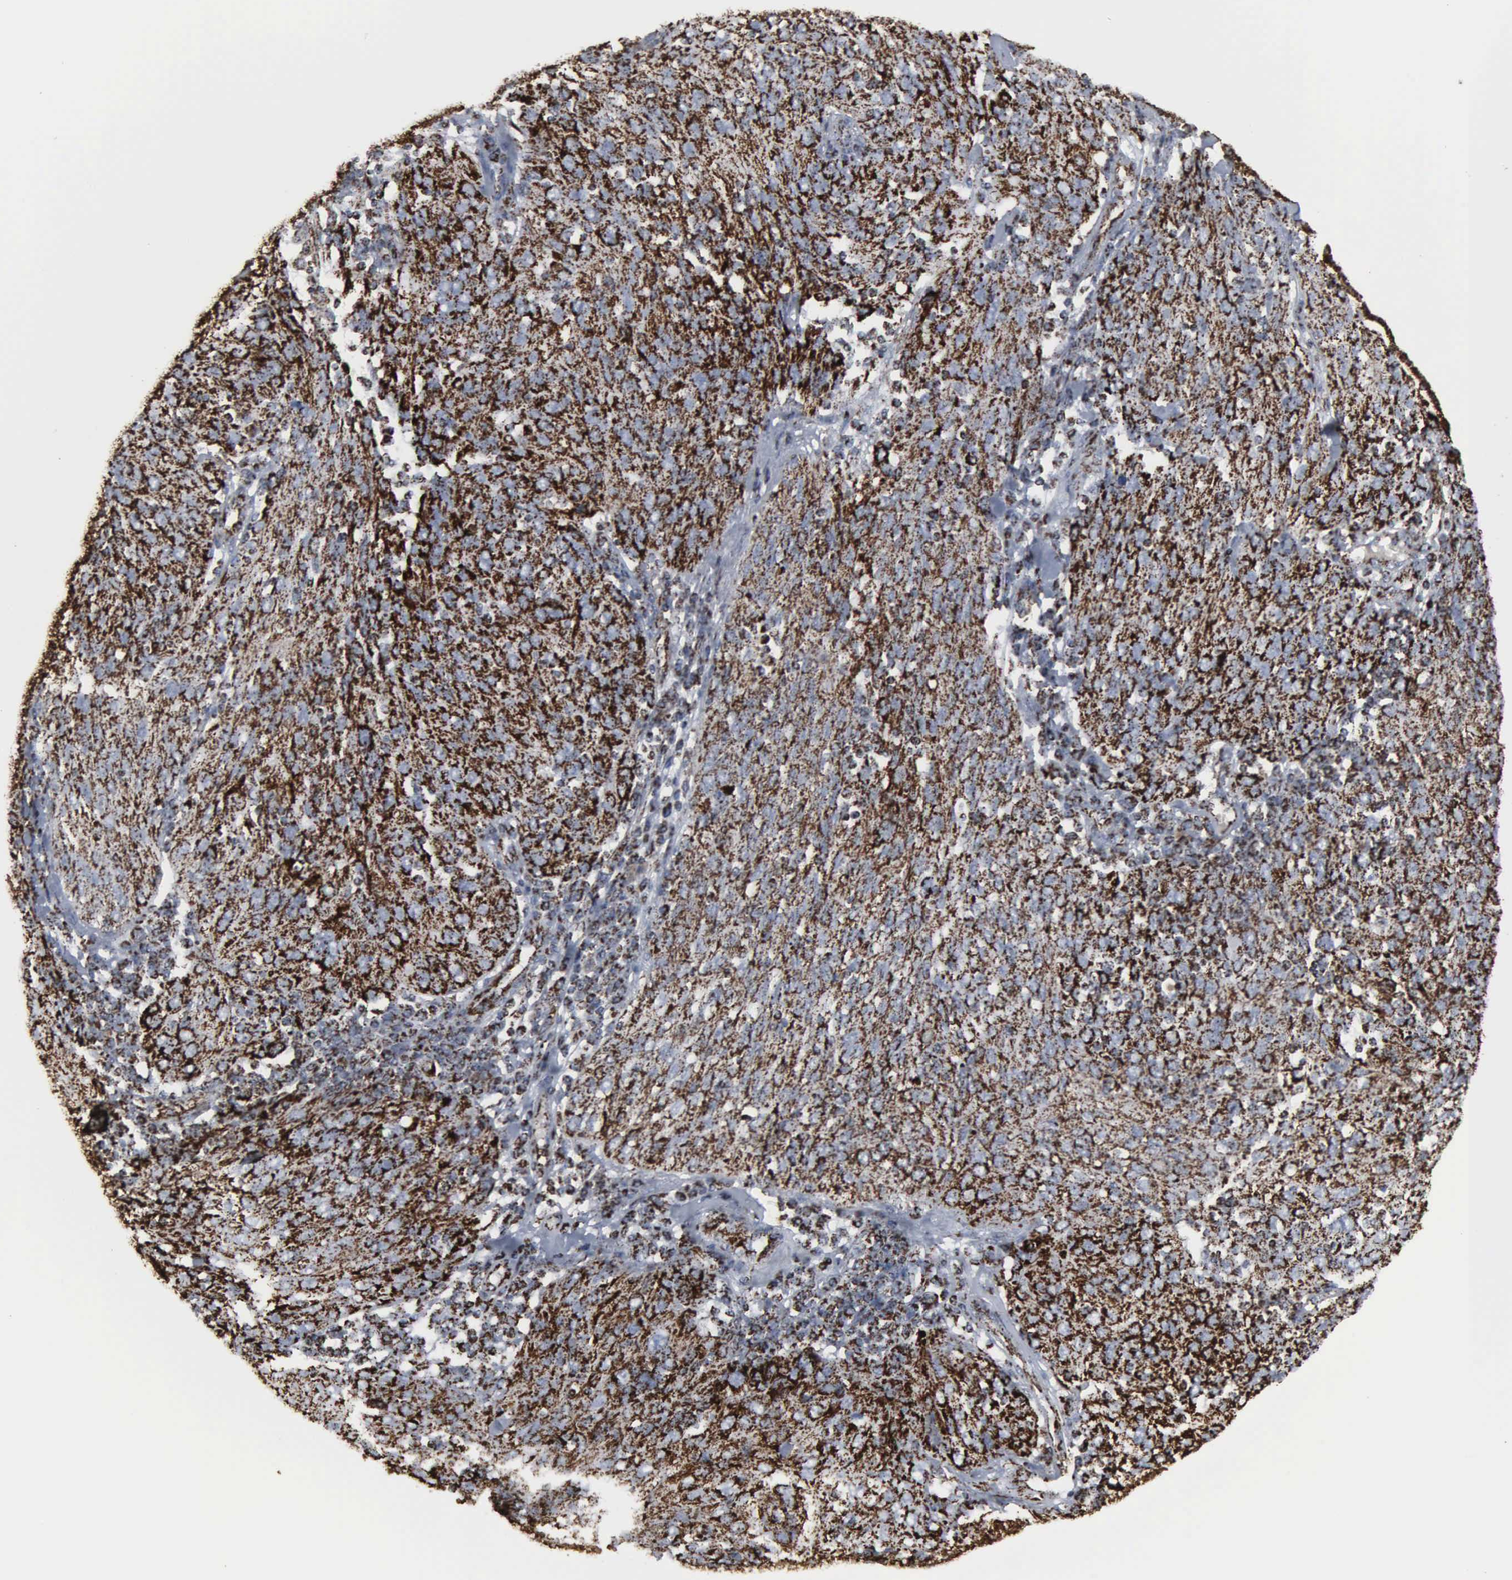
{"staining": {"intensity": "strong", "quantity": ">75%", "location": "cytoplasmic/membranous"}, "tissue": "ovarian cancer", "cell_type": "Tumor cells", "image_type": "cancer", "snomed": [{"axis": "morphology", "description": "Carcinoma, endometroid"}, {"axis": "topography", "description": "Ovary"}], "caption": "Ovarian endometroid carcinoma stained with a brown dye displays strong cytoplasmic/membranous positive staining in approximately >75% of tumor cells.", "gene": "HSPA9", "patient": {"sex": "female", "age": 50}}